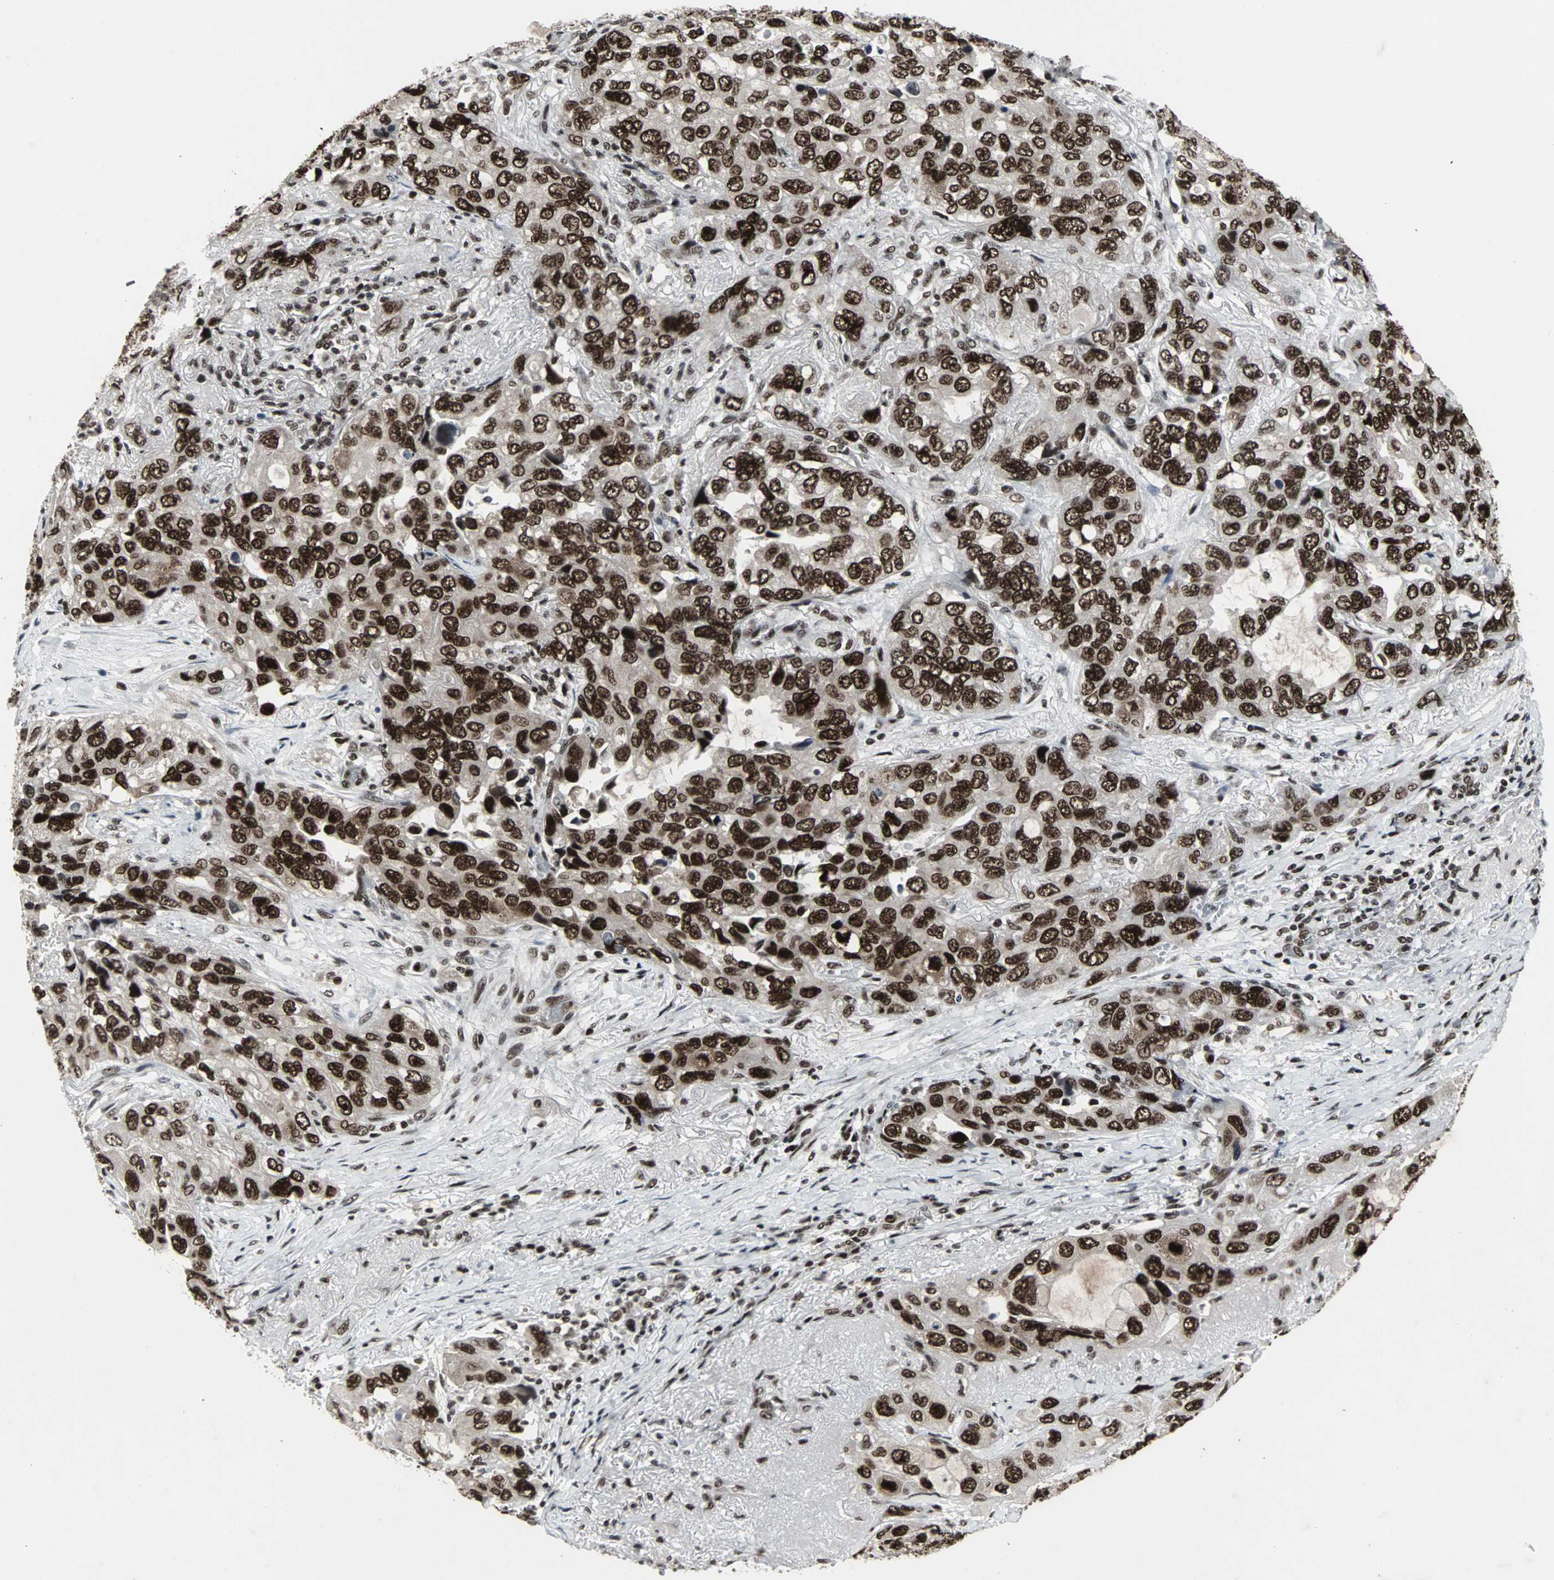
{"staining": {"intensity": "strong", "quantity": ">75%", "location": "nuclear"}, "tissue": "lung cancer", "cell_type": "Tumor cells", "image_type": "cancer", "snomed": [{"axis": "morphology", "description": "Squamous cell carcinoma, NOS"}, {"axis": "topography", "description": "Lung"}], "caption": "Lung squamous cell carcinoma stained for a protein (brown) shows strong nuclear positive expression in approximately >75% of tumor cells.", "gene": "PNKP", "patient": {"sex": "female", "age": 73}}